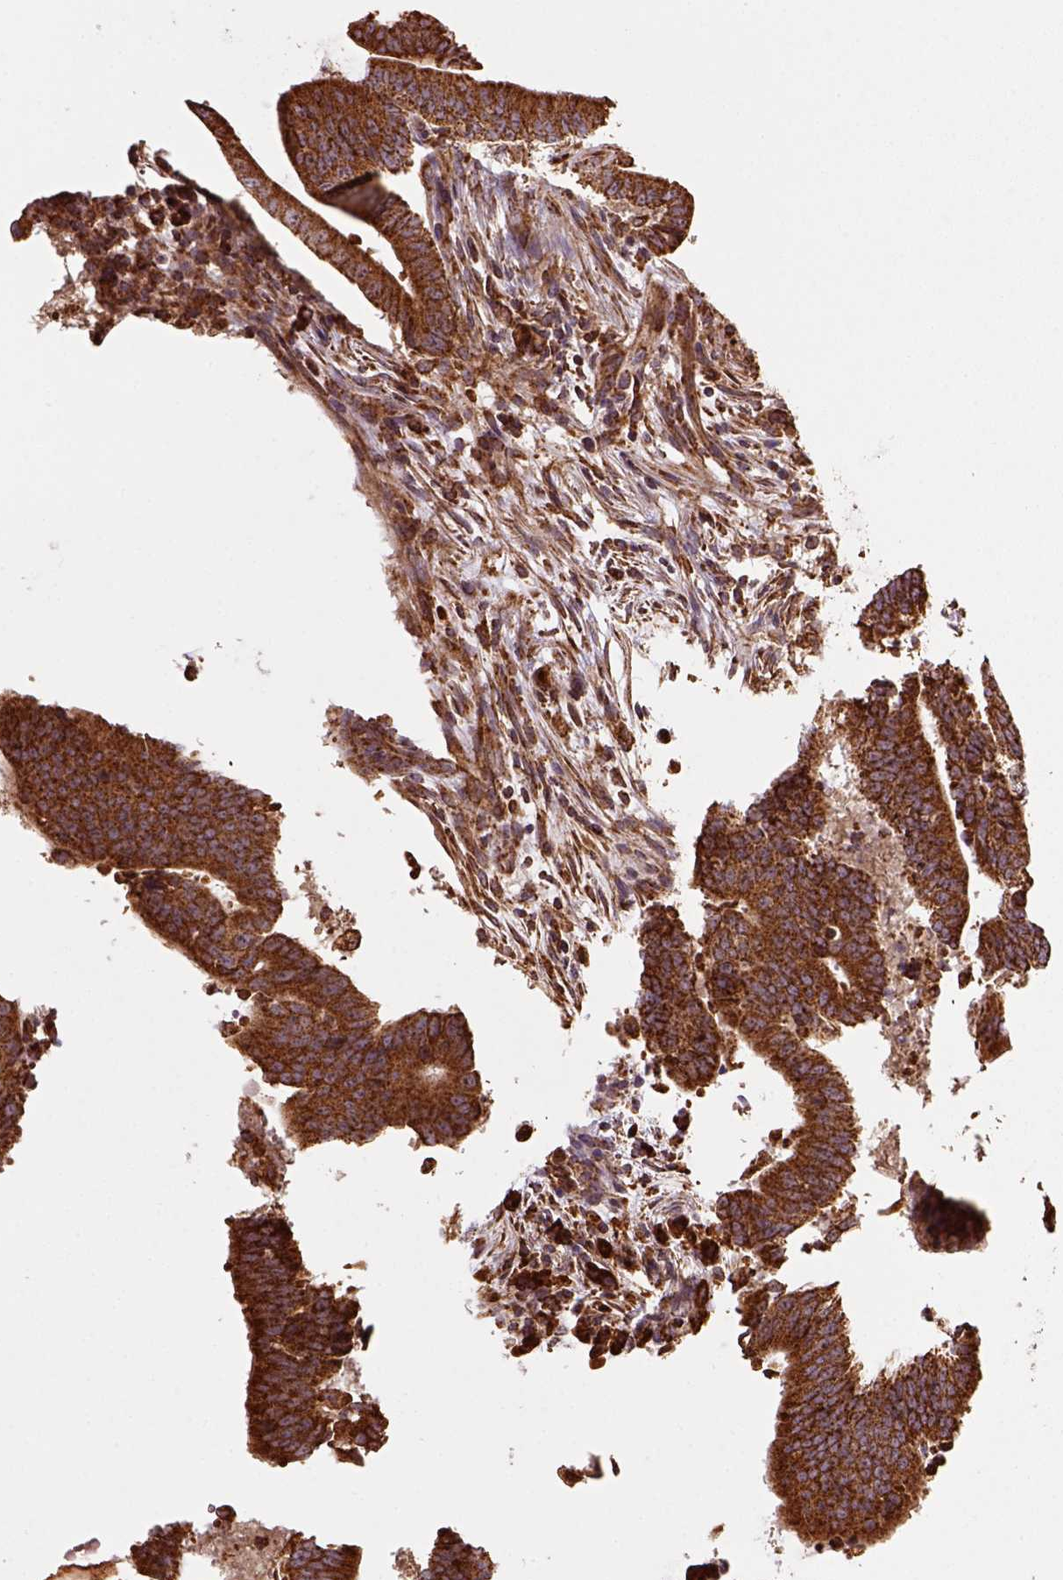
{"staining": {"intensity": "strong", "quantity": ">75%", "location": "cytoplasmic/membranous"}, "tissue": "colorectal cancer", "cell_type": "Tumor cells", "image_type": "cancer", "snomed": [{"axis": "morphology", "description": "Adenocarcinoma, NOS"}, {"axis": "topography", "description": "Colon"}], "caption": "Strong cytoplasmic/membranous positivity for a protein is appreciated in approximately >75% of tumor cells of colorectal cancer using immunohistochemistry (IHC).", "gene": "MAPK8IP3", "patient": {"sex": "female", "age": 43}}